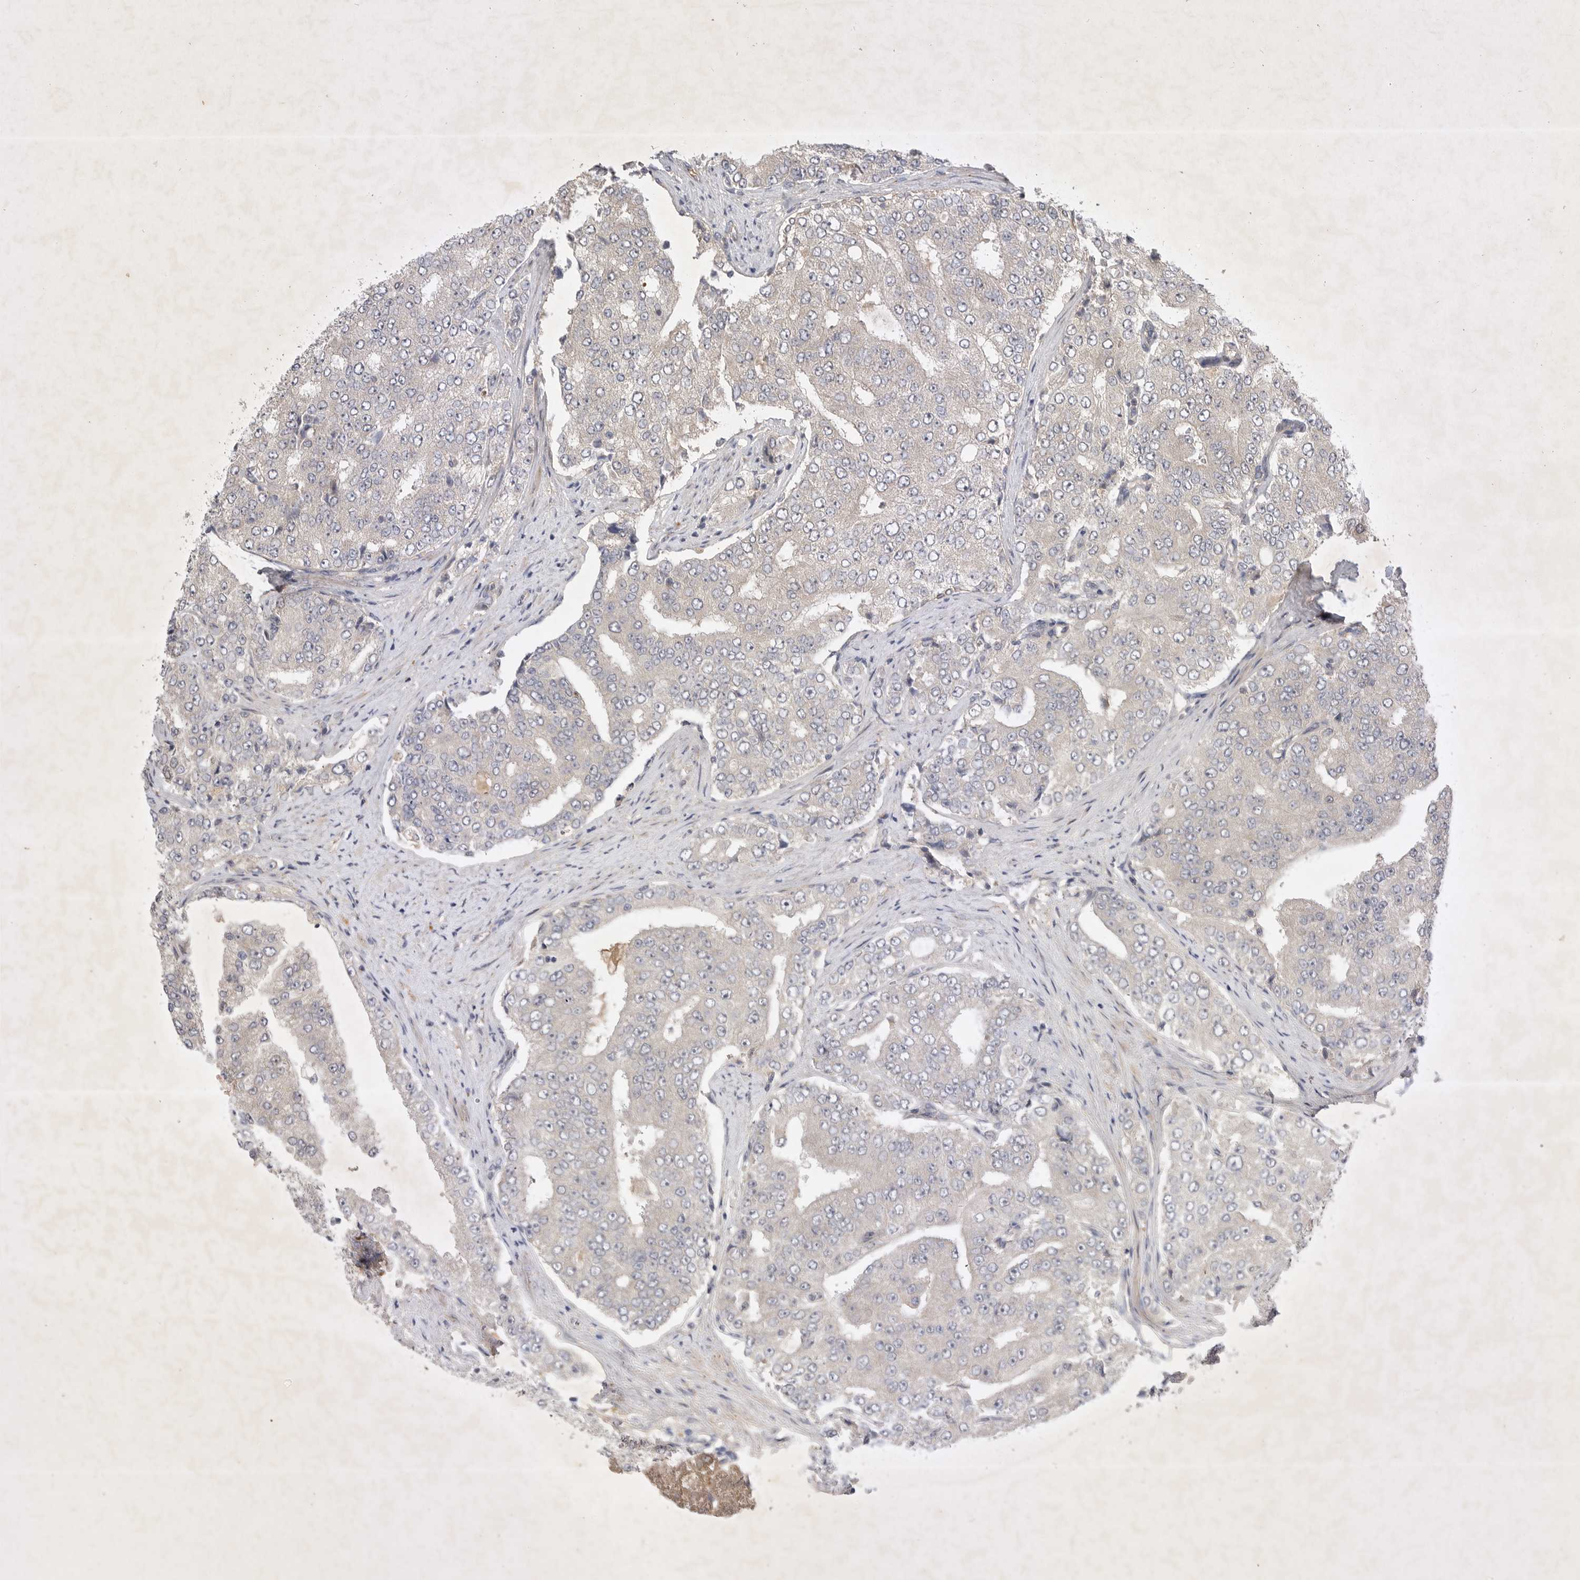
{"staining": {"intensity": "negative", "quantity": "none", "location": "none"}, "tissue": "prostate cancer", "cell_type": "Tumor cells", "image_type": "cancer", "snomed": [{"axis": "morphology", "description": "Adenocarcinoma, High grade"}, {"axis": "topography", "description": "Prostate"}], "caption": "Immunohistochemical staining of prostate cancer (adenocarcinoma (high-grade)) exhibits no significant expression in tumor cells.", "gene": "PTPDC1", "patient": {"sex": "male", "age": 58}}